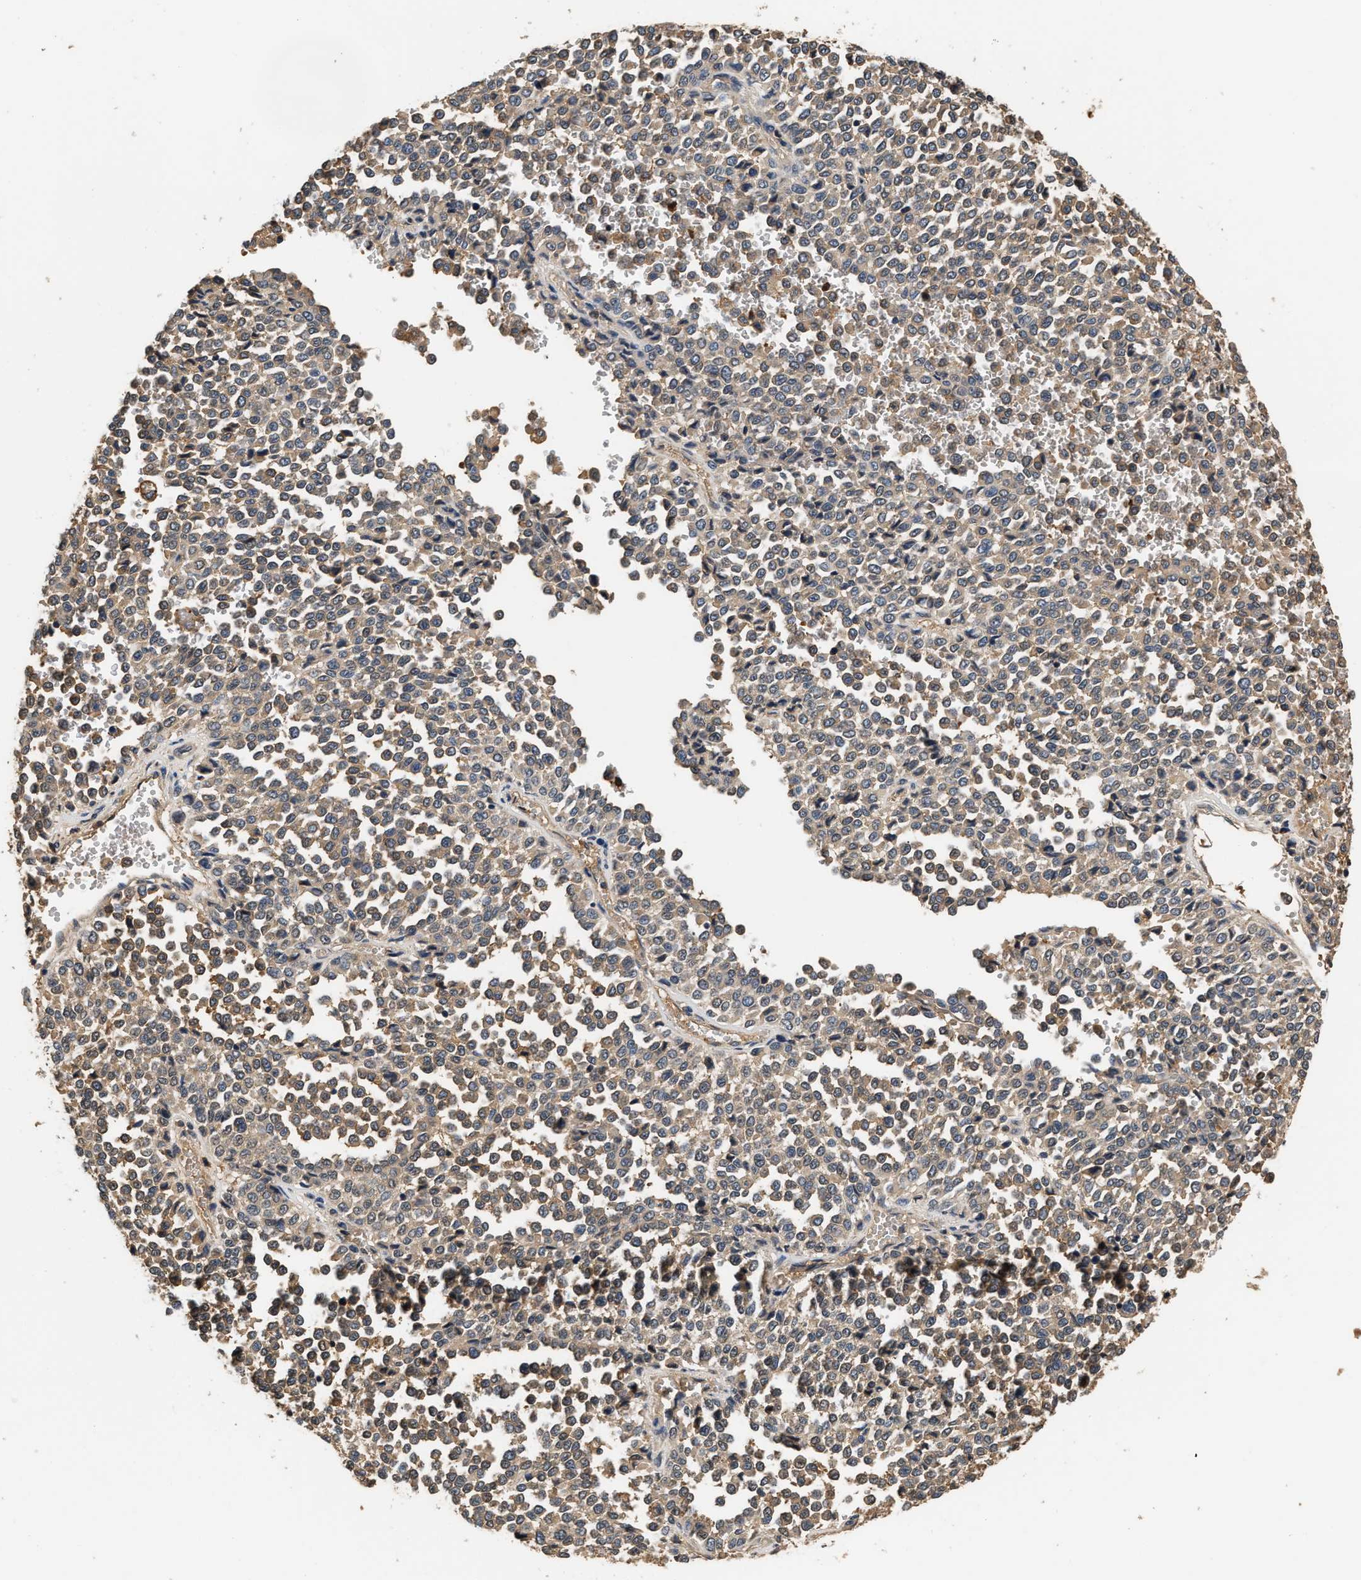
{"staining": {"intensity": "weak", "quantity": ">75%", "location": "cytoplasmic/membranous"}, "tissue": "melanoma", "cell_type": "Tumor cells", "image_type": "cancer", "snomed": [{"axis": "morphology", "description": "Malignant melanoma, Metastatic site"}, {"axis": "topography", "description": "Pancreas"}], "caption": "IHC (DAB) staining of human malignant melanoma (metastatic site) displays weak cytoplasmic/membranous protein positivity in about >75% of tumor cells.", "gene": "GPI", "patient": {"sex": "female", "age": 30}}